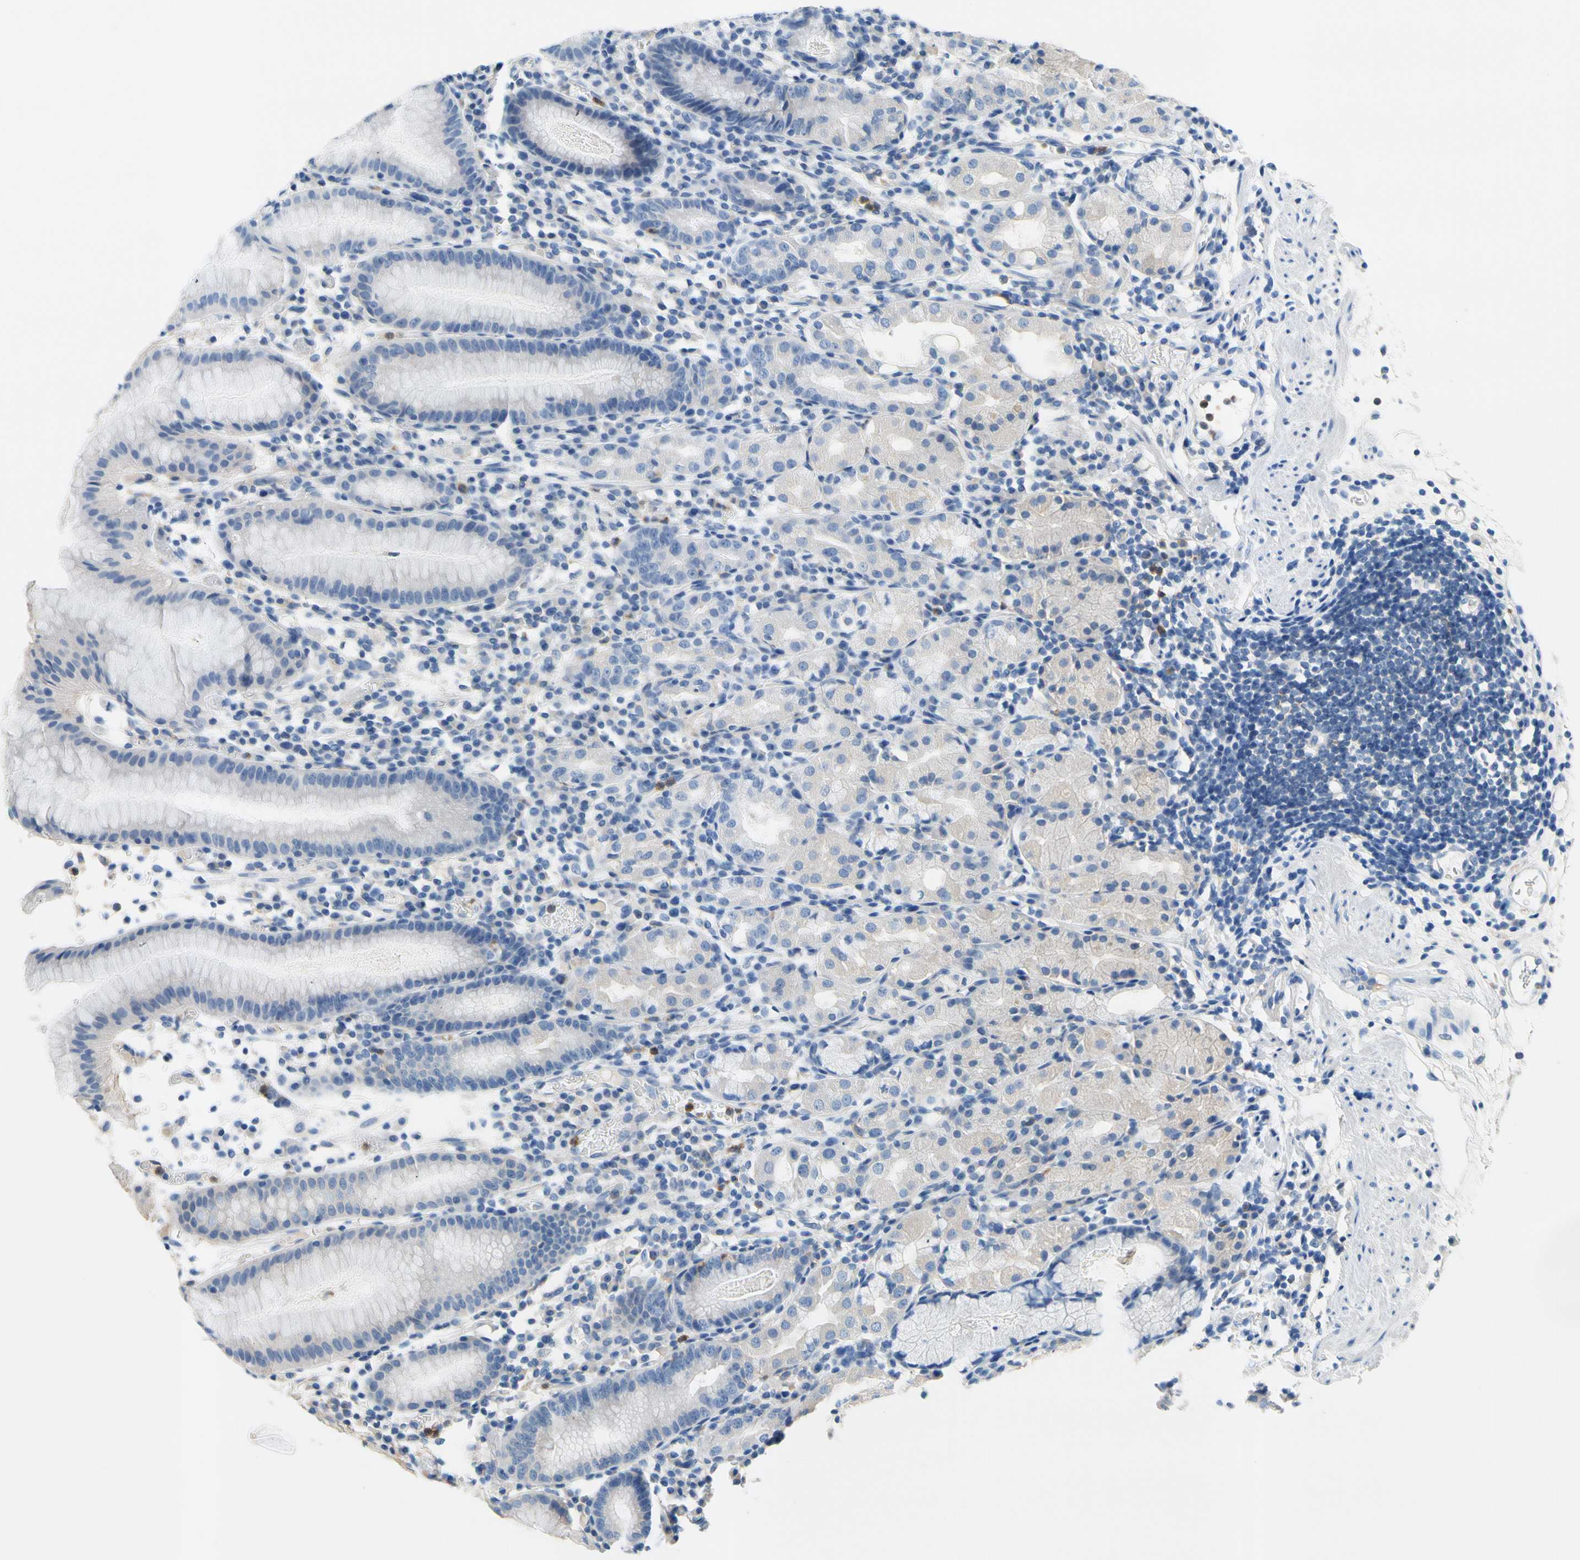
{"staining": {"intensity": "negative", "quantity": "none", "location": "none"}, "tissue": "stomach", "cell_type": "Glandular cells", "image_type": "normal", "snomed": [{"axis": "morphology", "description": "Normal tissue, NOS"}, {"axis": "topography", "description": "Stomach"}, {"axis": "topography", "description": "Stomach, lower"}], "caption": "A photomicrograph of human stomach is negative for staining in glandular cells. (DAB IHC, high magnification).", "gene": "SIGLEC5", "patient": {"sex": "female", "age": 75}}